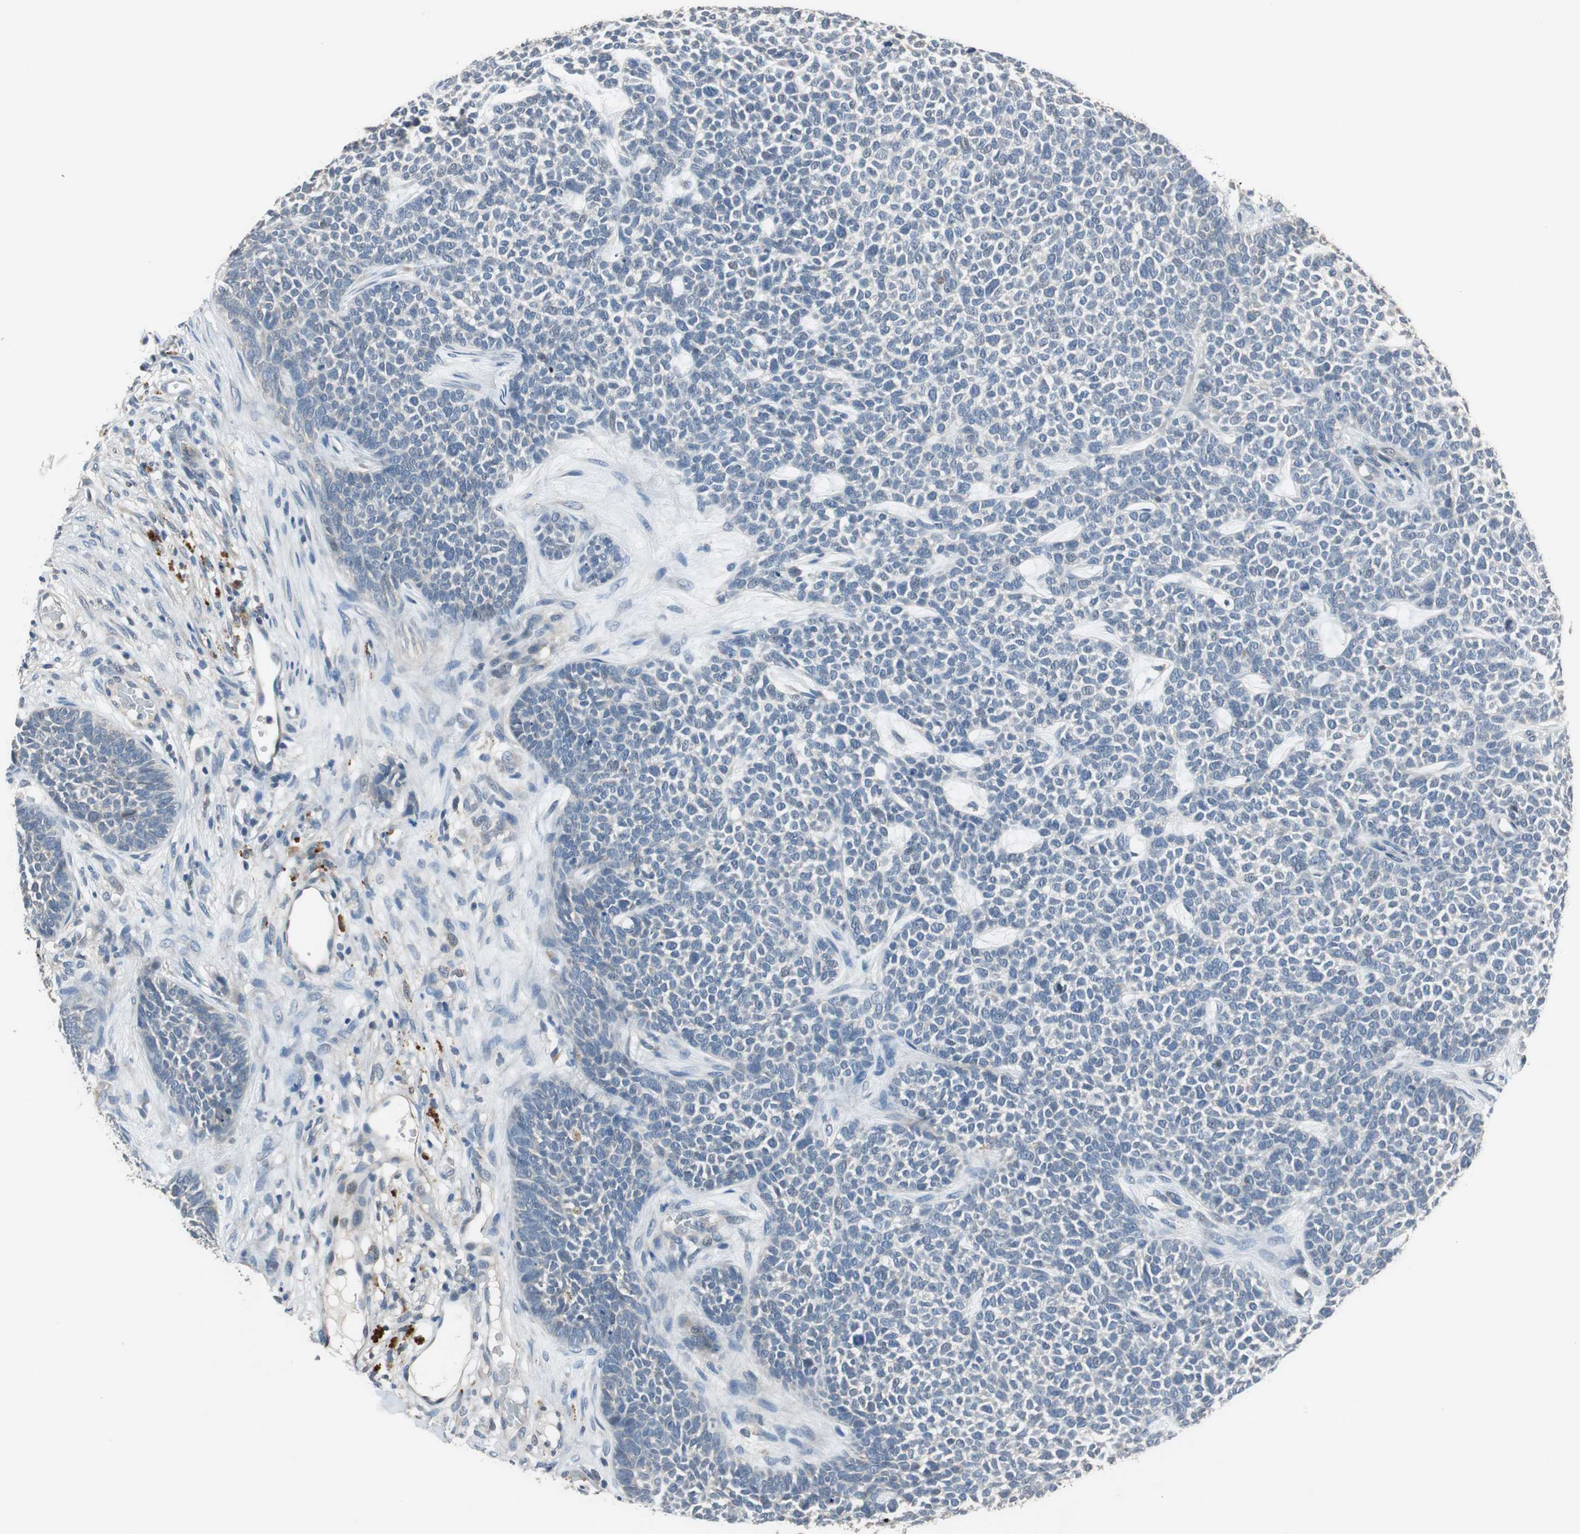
{"staining": {"intensity": "negative", "quantity": "none", "location": "none"}, "tissue": "skin cancer", "cell_type": "Tumor cells", "image_type": "cancer", "snomed": [{"axis": "morphology", "description": "Basal cell carcinoma"}, {"axis": "topography", "description": "Skin"}], "caption": "This is an IHC histopathology image of human skin cancer (basal cell carcinoma). There is no expression in tumor cells.", "gene": "PI4KB", "patient": {"sex": "female", "age": 84}}